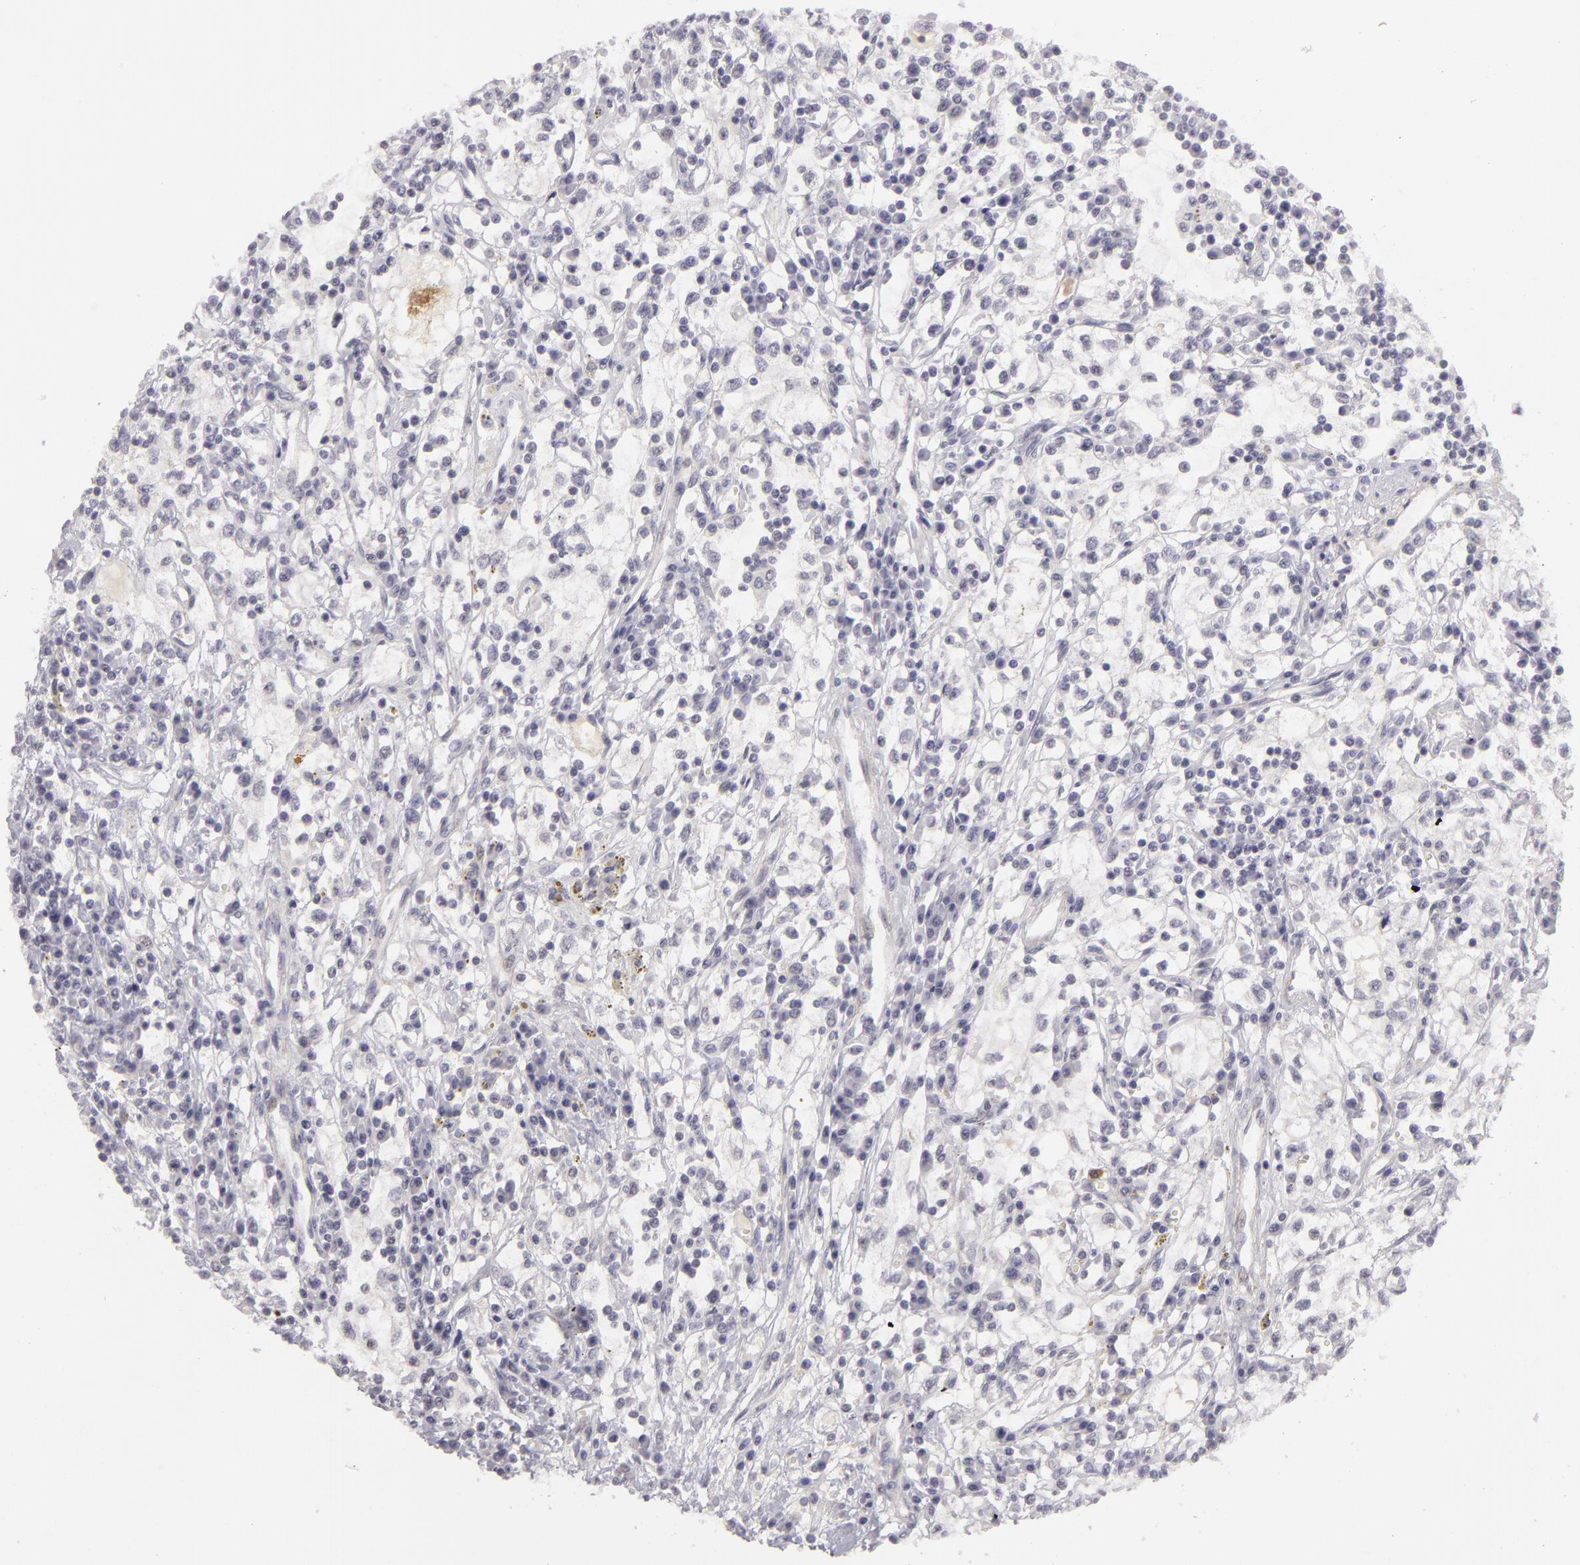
{"staining": {"intensity": "negative", "quantity": "none", "location": "none"}, "tissue": "renal cancer", "cell_type": "Tumor cells", "image_type": "cancer", "snomed": [{"axis": "morphology", "description": "Adenocarcinoma, NOS"}, {"axis": "topography", "description": "Kidney"}], "caption": "This is an immunohistochemistry photomicrograph of human renal cancer. There is no expression in tumor cells.", "gene": "CTNNB1", "patient": {"sex": "male", "age": 82}}